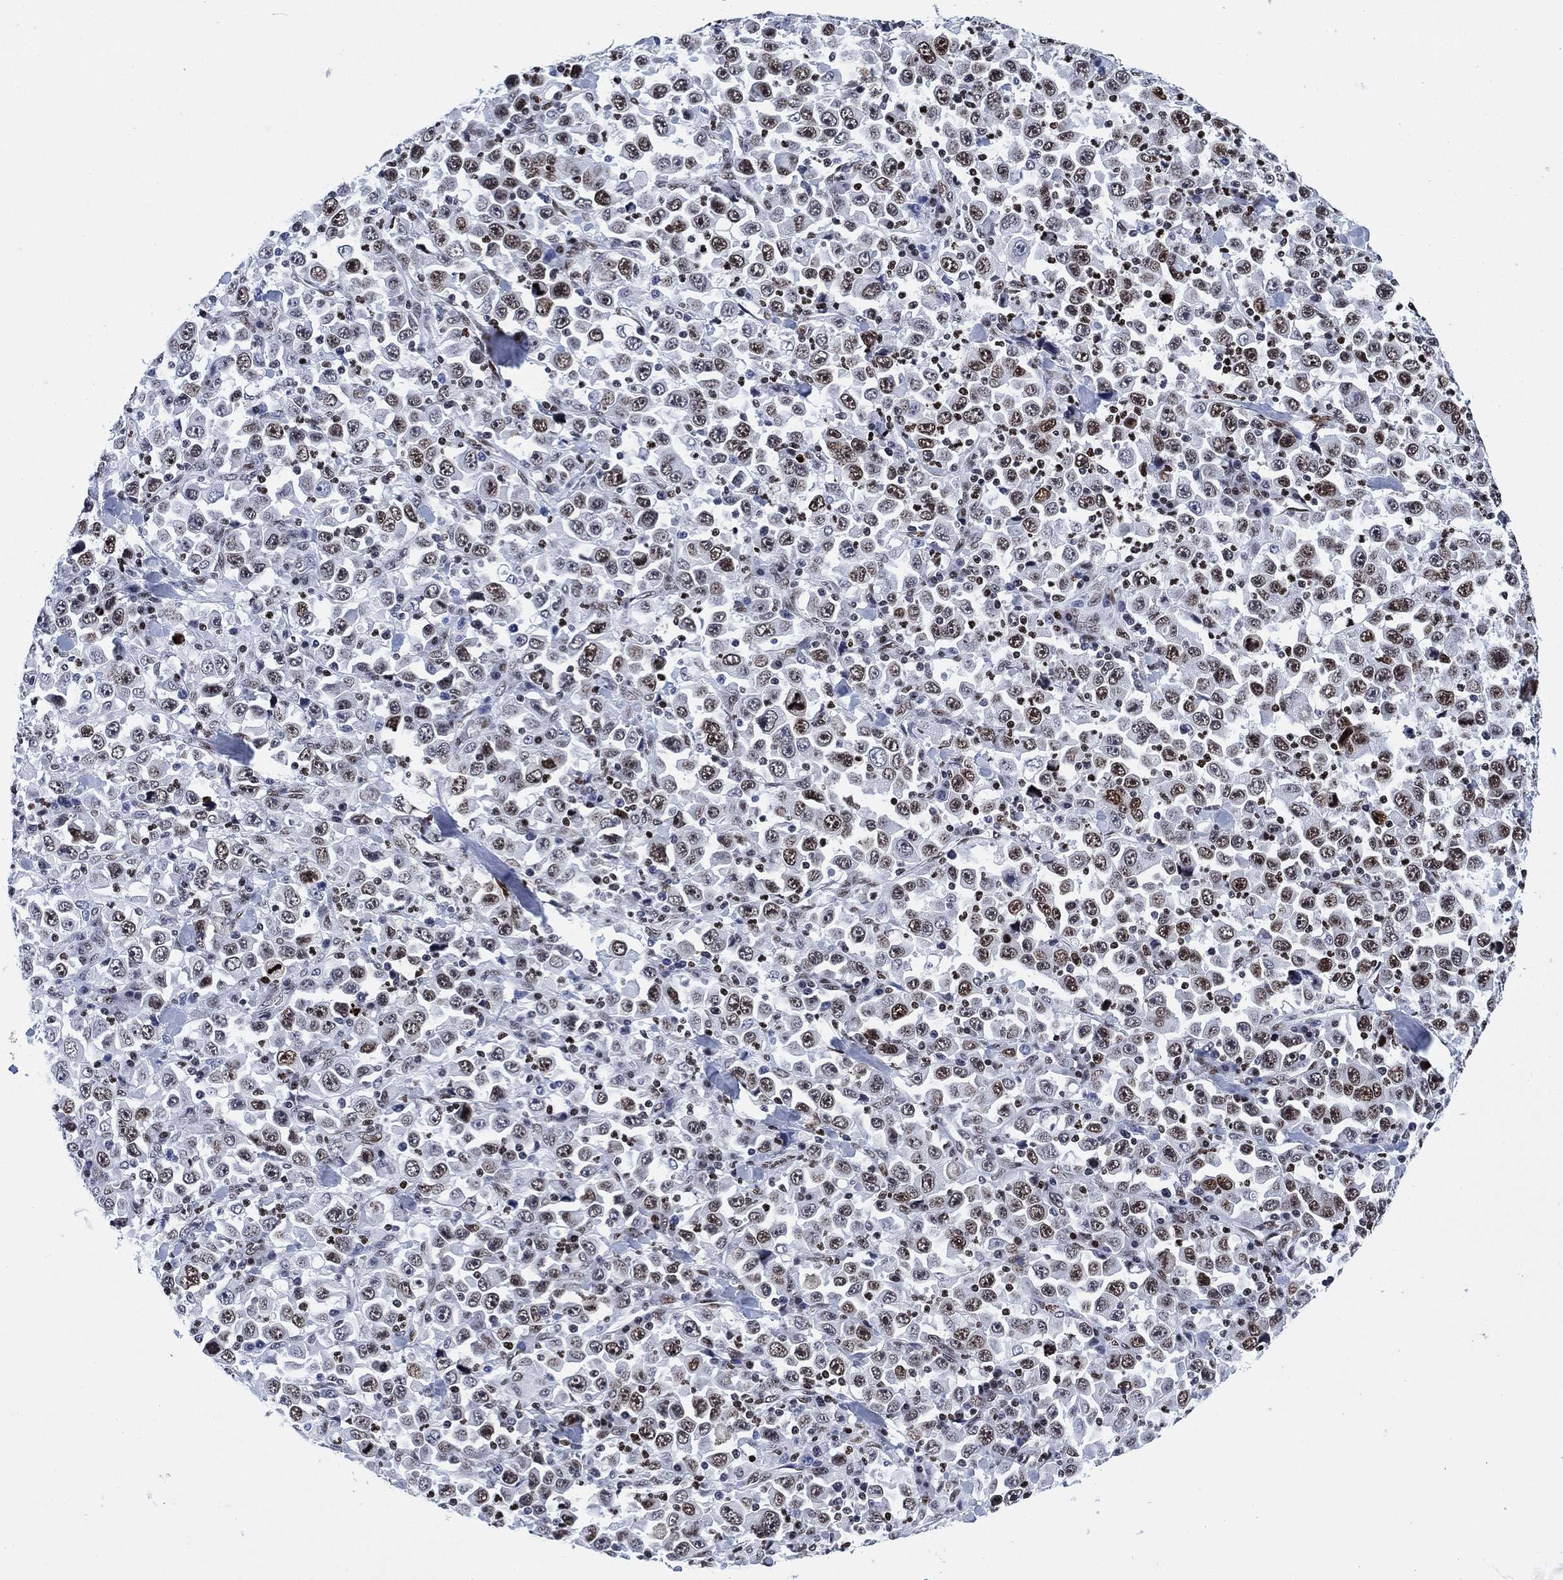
{"staining": {"intensity": "moderate", "quantity": "25%-75%", "location": "nuclear"}, "tissue": "stomach cancer", "cell_type": "Tumor cells", "image_type": "cancer", "snomed": [{"axis": "morphology", "description": "Normal tissue, NOS"}, {"axis": "morphology", "description": "Adenocarcinoma, NOS"}, {"axis": "topography", "description": "Stomach, upper"}, {"axis": "topography", "description": "Stomach"}], "caption": "Adenocarcinoma (stomach) stained for a protein exhibits moderate nuclear positivity in tumor cells.", "gene": "H1-10", "patient": {"sex": "male", "age": 59}}